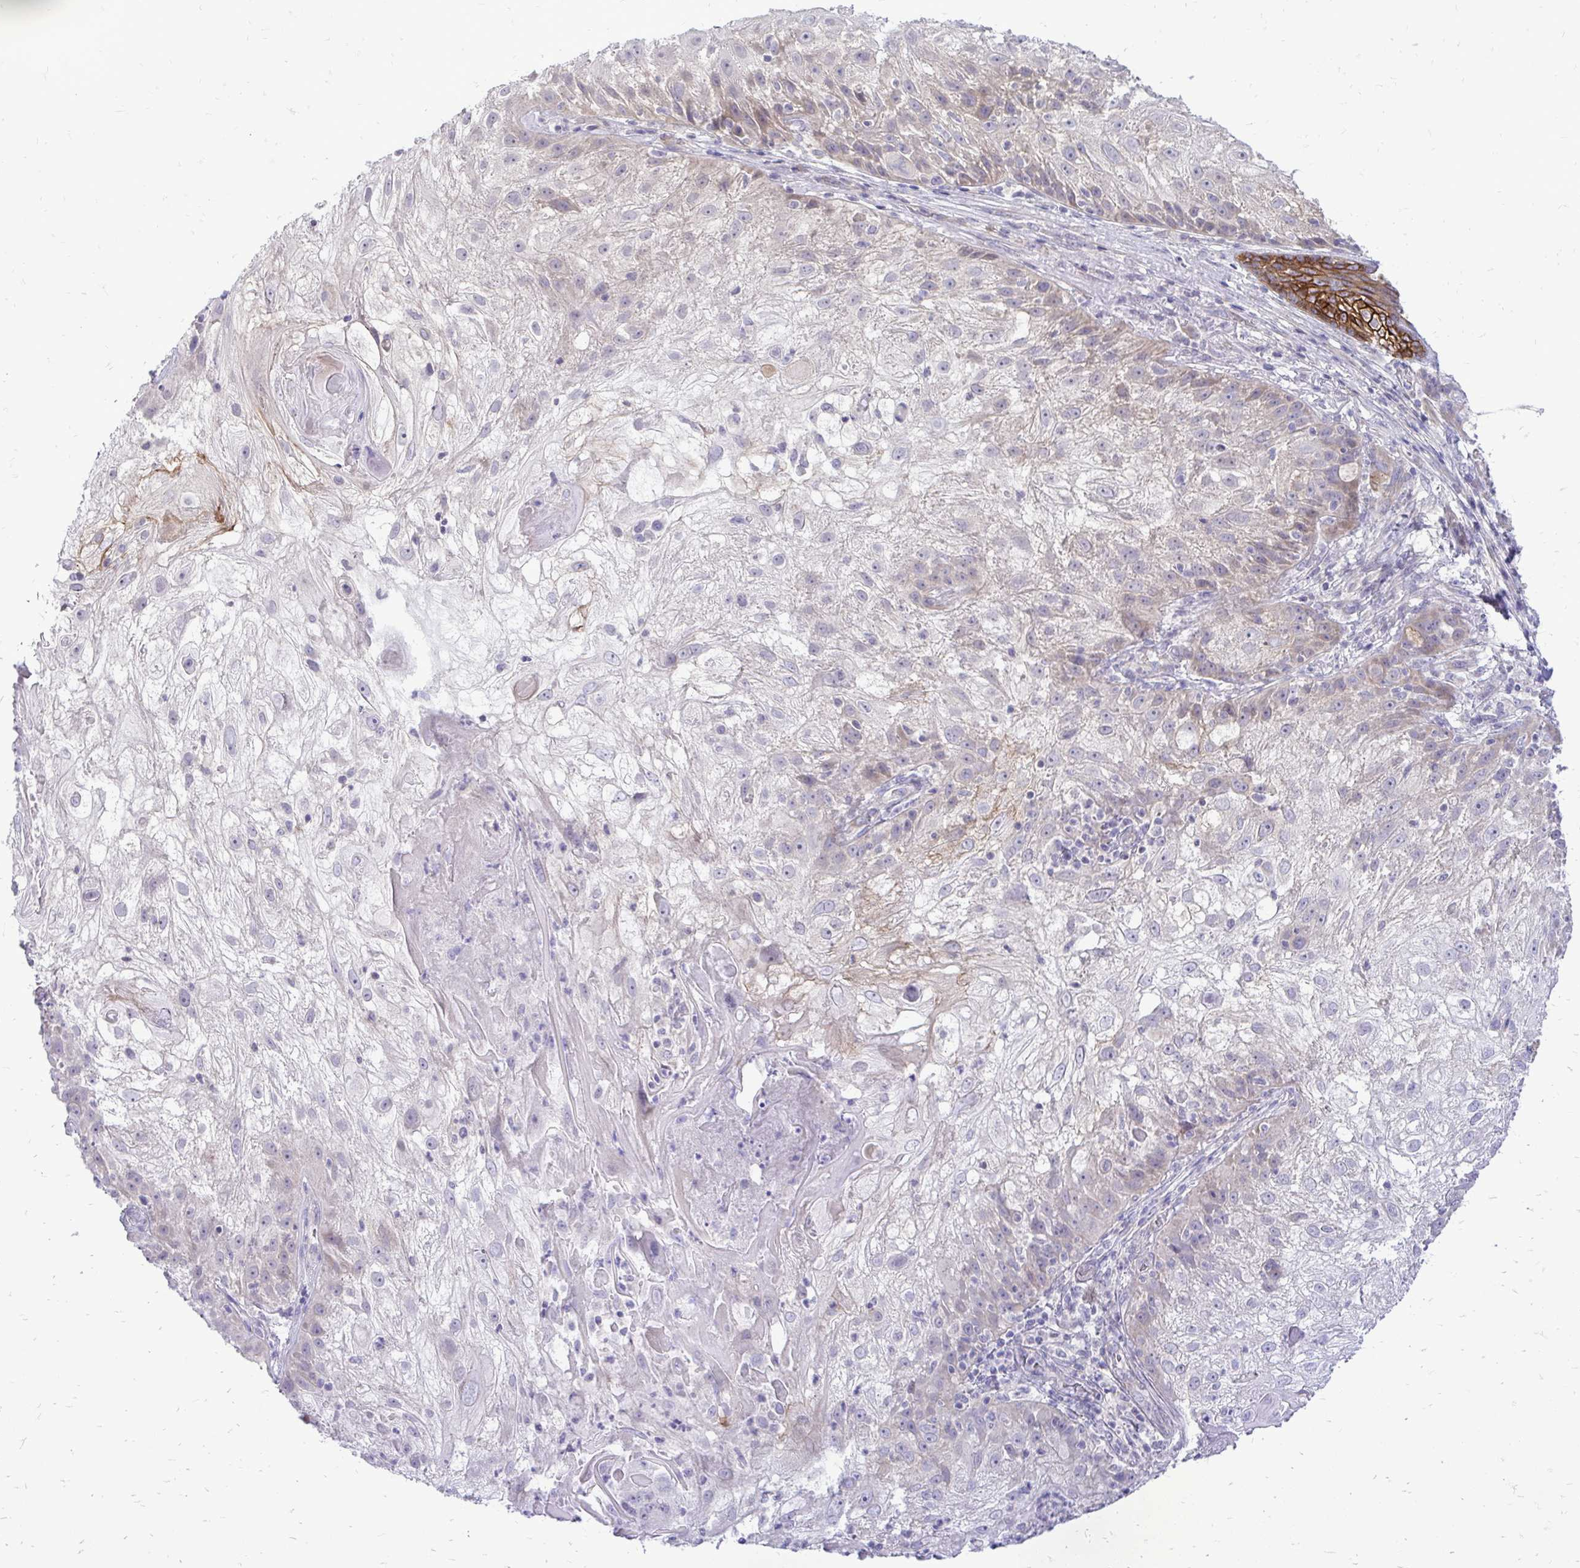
{"staining": {"intensity": "weak", "quantity": "<25%", "location": "cytoplasmic/membranous"}, "tissue": "skin cancer", "cell_type": "Tumor cells", "image_type": "cancer", "snomed": [{"axis": "morphology", "description": "Normal tissue, NOS"}, {"axis": "morphology", "description": "Squamous cell carcinoma, NOS"}, {"axis": "topography", "description": "Skin"}], "caption": "Immunohistochemistry (IHC) histopathology image of neoplastic tissue: human skin cancer (squamous cell carcinoma) stained with DAB exhibits no significant protein staining in tumor cells. Brightfield microscopy of IHC stained with DAB (brown) and hematoxylin (blue), captured at high magnification.", "gene": "SPTBN2", "patient": {"sex": "female", "age": 83}}